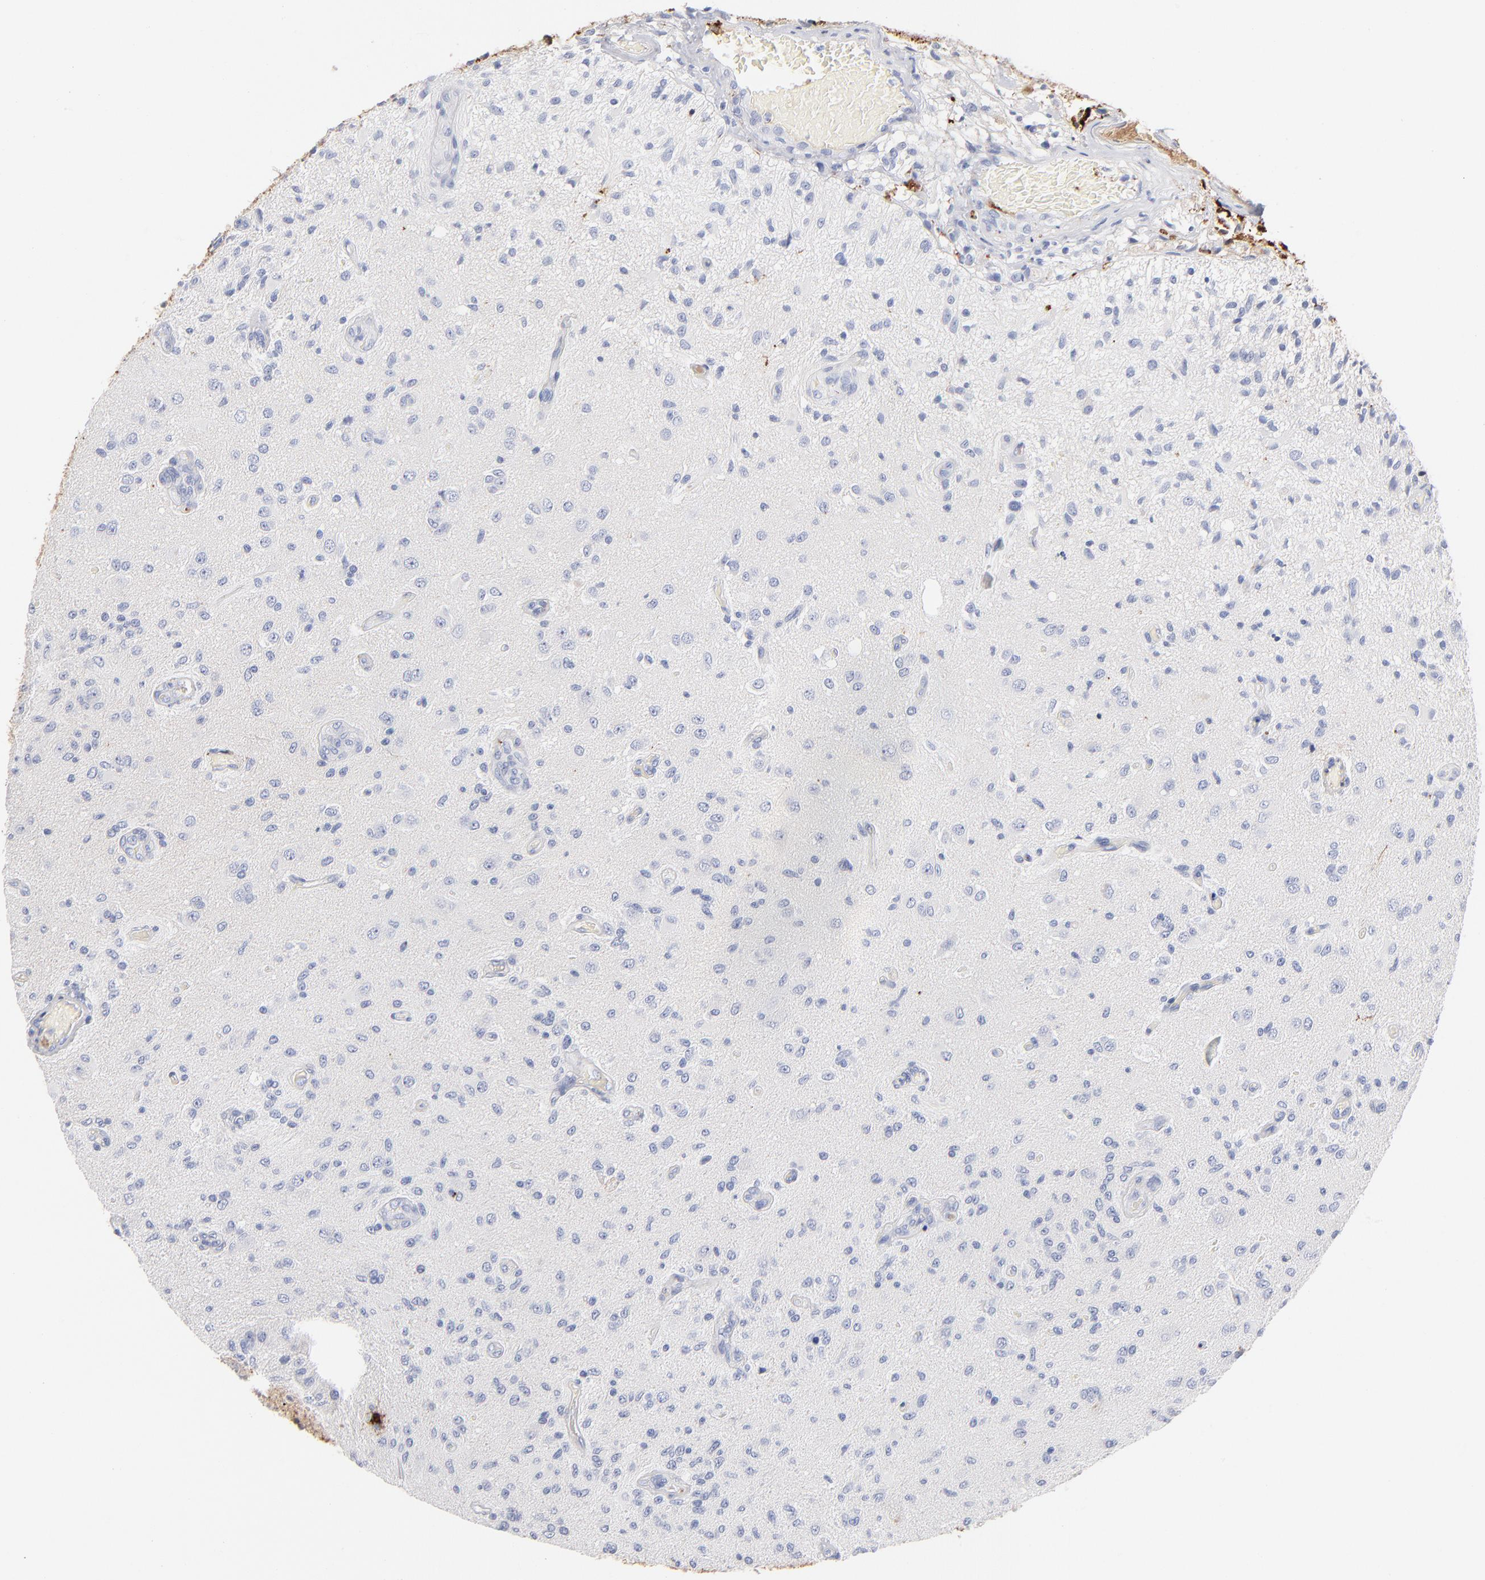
{"staining": {"intensity": "negative", "quantity": "none", "location": "none"}, "tissue": "glioma", "cell_type": "Tumor cells", "image_type": "cancer", "snomed": [{"axis": "morphology", "description": "Normal tissue, NOS"}, {"axis": "morphology", "description": "Glioma, malignant, High grade"}, {"axis": "topography", "description": "Cerebral cortex"}], "caption": "A micrograph of human glioma is negative for staining in tumor cells. Brightfield microscopy of IHC stained with DAB (brown) and hematoxylin (blue), captured at high magnification.", "gene": "APOH", "patient": {"sex": "male", "age": 77}}